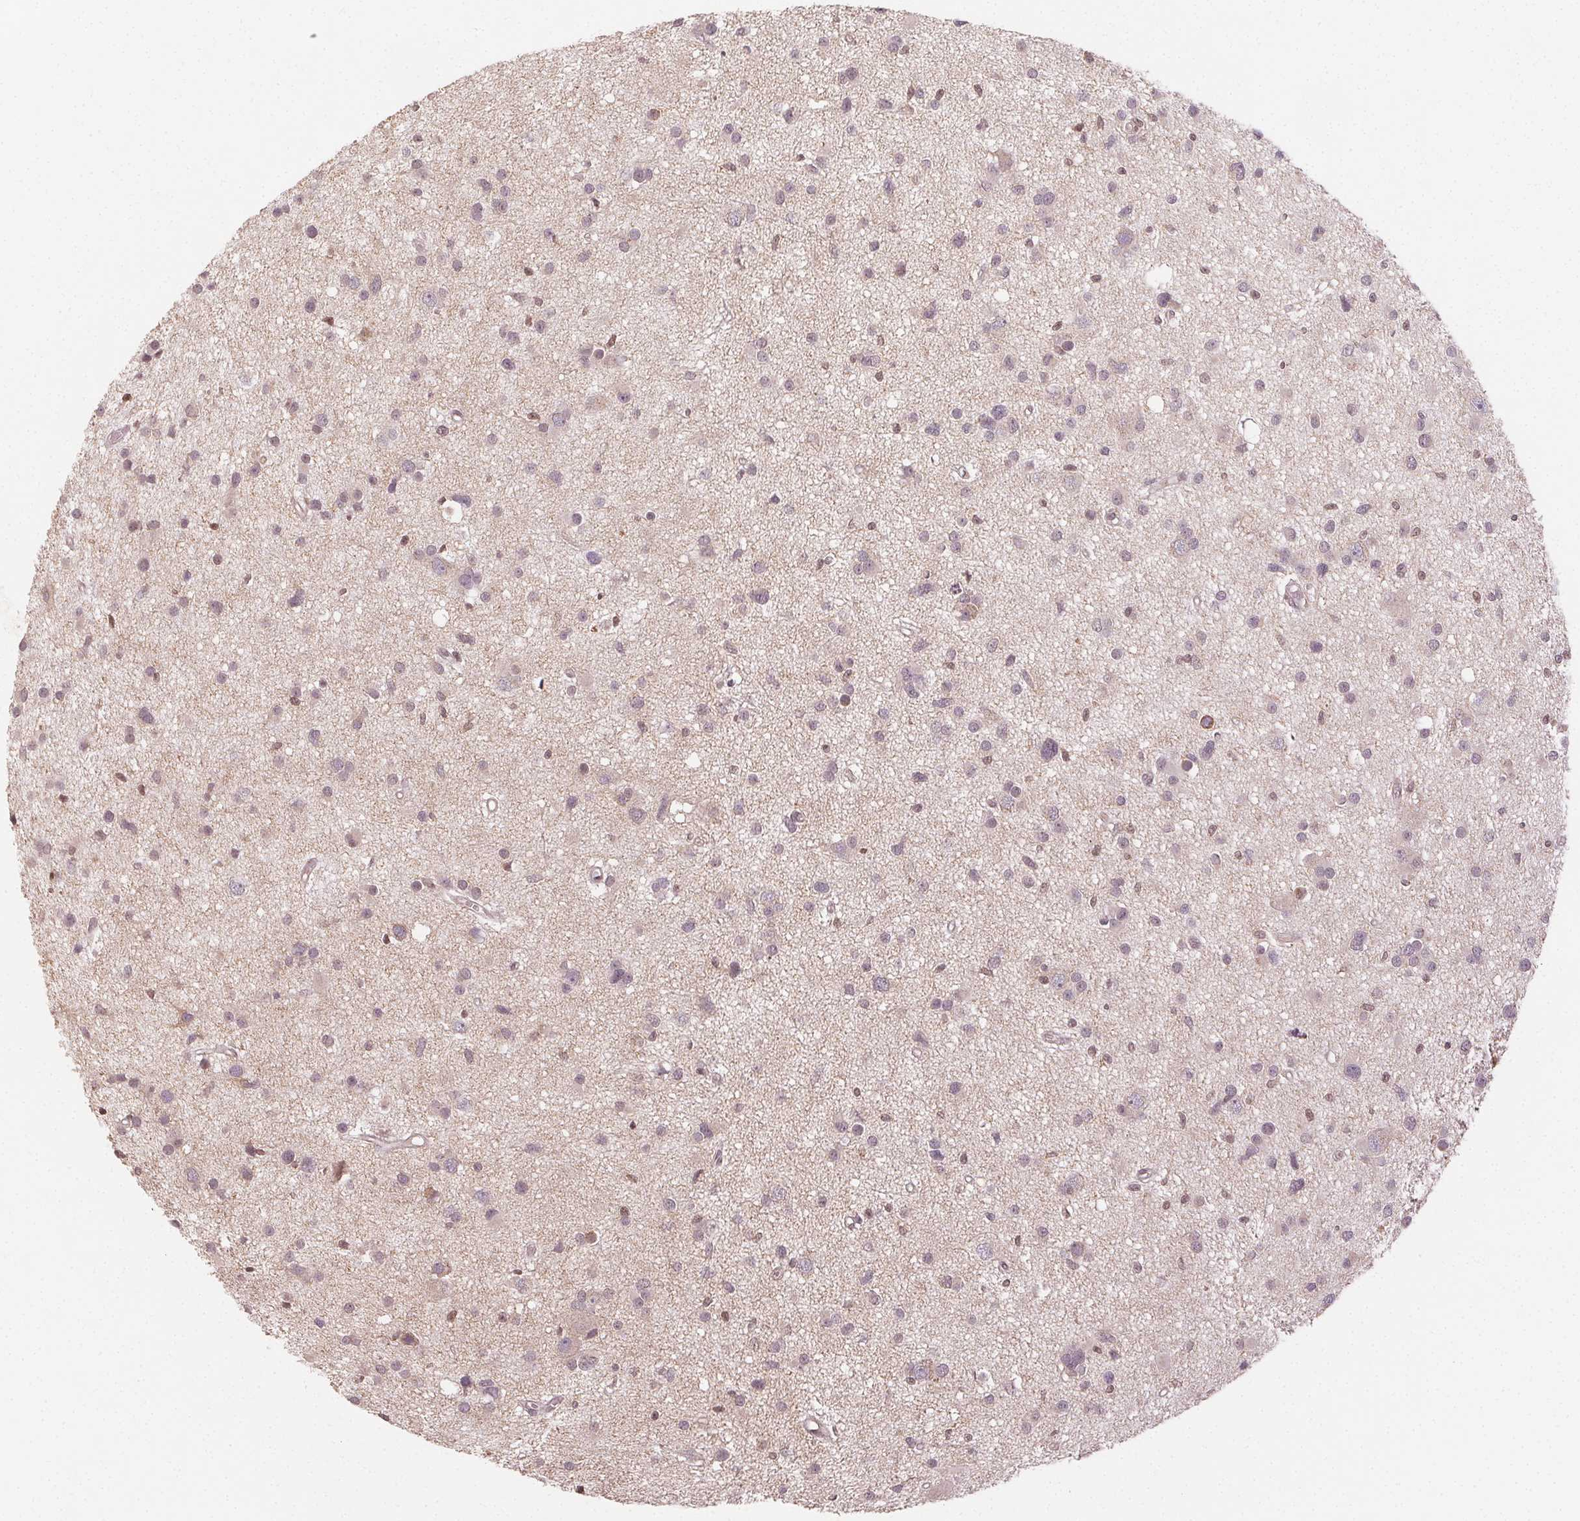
{"staining": {"intensity": "weak", "quantity": "<25%", "location": "nuclear"}, "tissue": "glioma", "cell_type": "Tumor cells", "image_type": "cancer", "snomed": [{"axis": "morphology", "description": "Glioma, malignant, High grade"}, {"axis": "topography", "description": "Brain"}], "caption": "High magnification brightfield microscopy of glioma stained with DAB (3,3'-diaminobenzidine) (brown) and counterstained with hematoxylin (blue): tumor cells show no significant expression. The staining was performed using DAB to visualize the protein expression in brown, while the nuclei were stained in blue with hematoxylin (Magnification: 20x).", "gene": "MAPK14", "patient": {"sex": "male", "age": 54}}